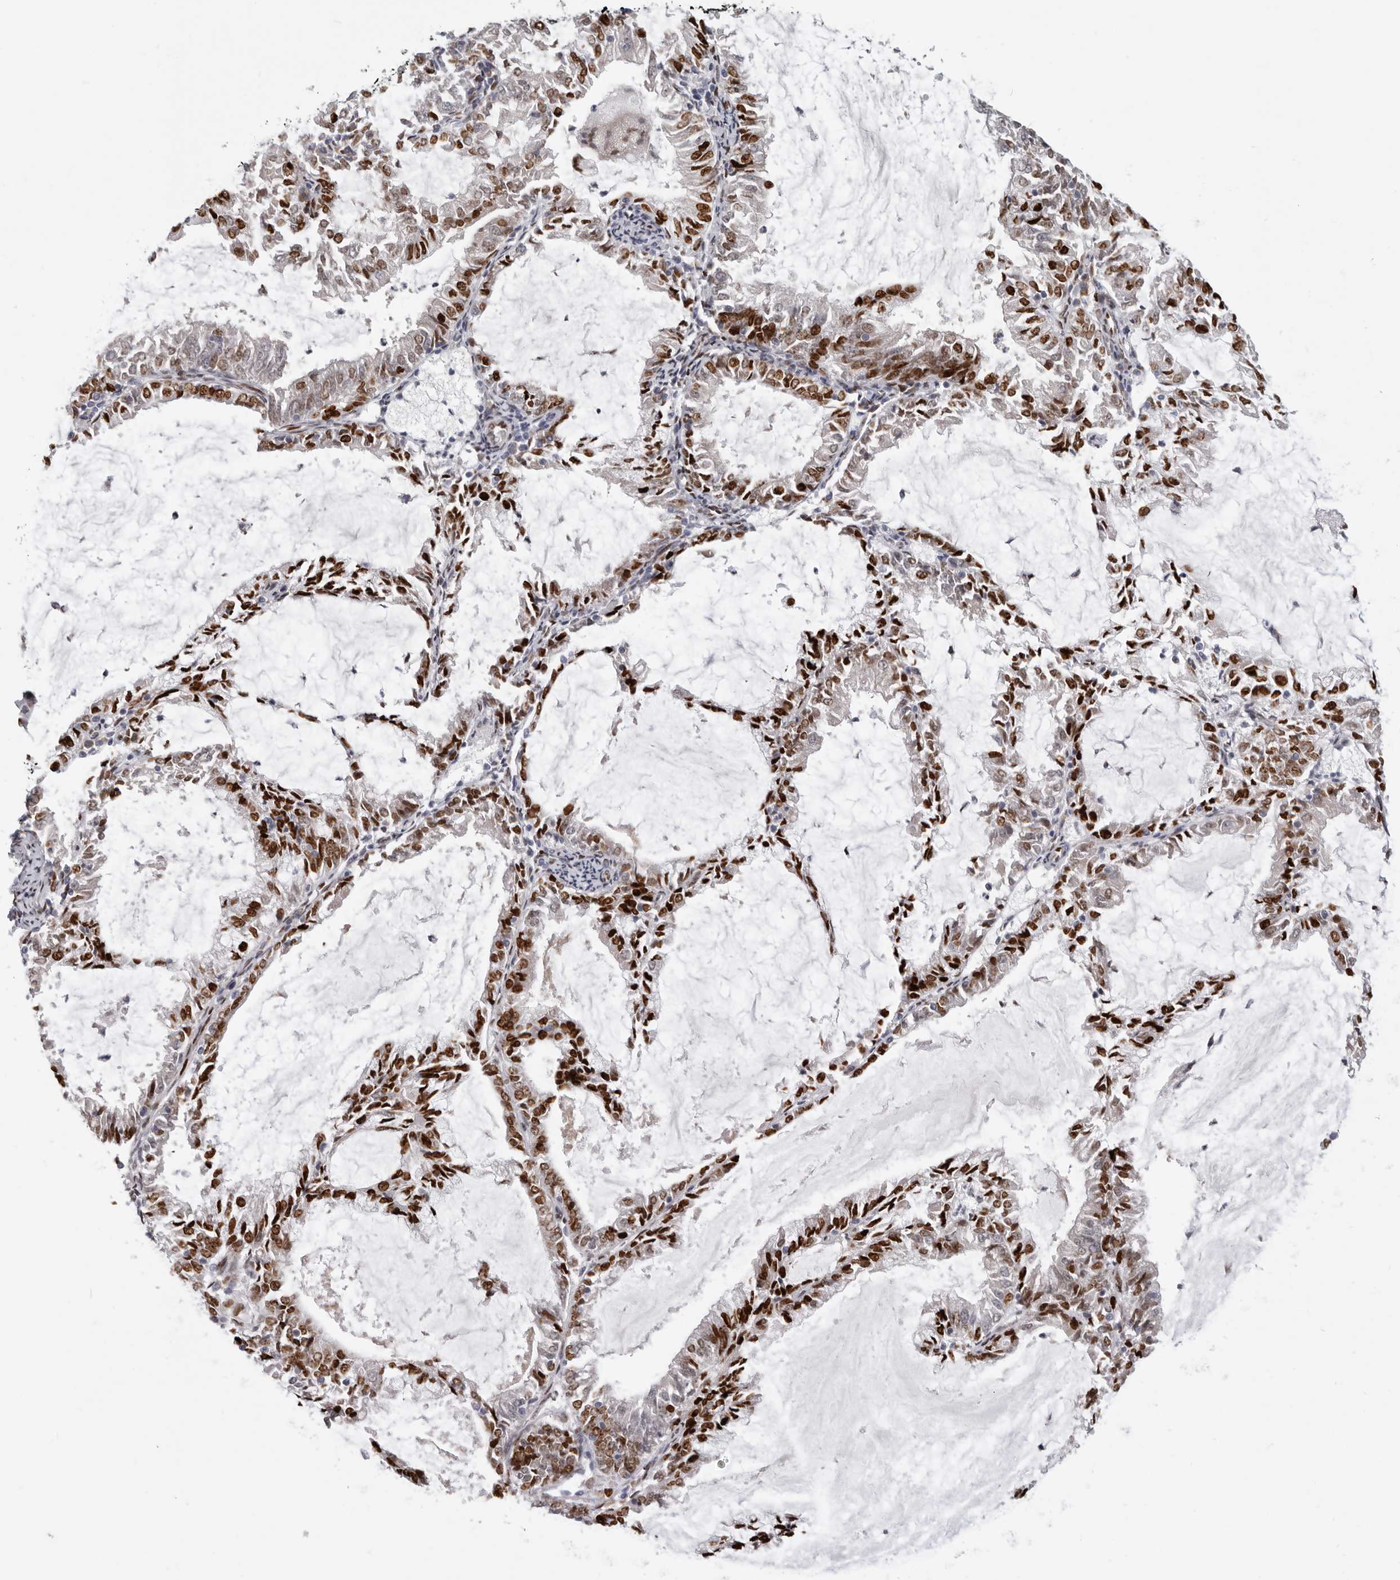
{"staining": {"intensity": "strong", "quantity": ">75%", "location": "nuclear"}, "tissue": "endometrial cancer", "cell_type": "Tumor cells", "image_type": "cancer", "snomed": [{"axis": "morphology", "description": "Adenocarcinoma, NOS"}, {"axis": "topography", "description": "Endometrium"}], "caption": "IHC (DAB (3,3'-diaminobenzidine)) staining of human adenocarcinoma (endometrial) demonstrates strong nuclear protein staining in about >75% of tumor cells.", "gene": "SRP19", "patient": {"sex": "female", "age": 57}}